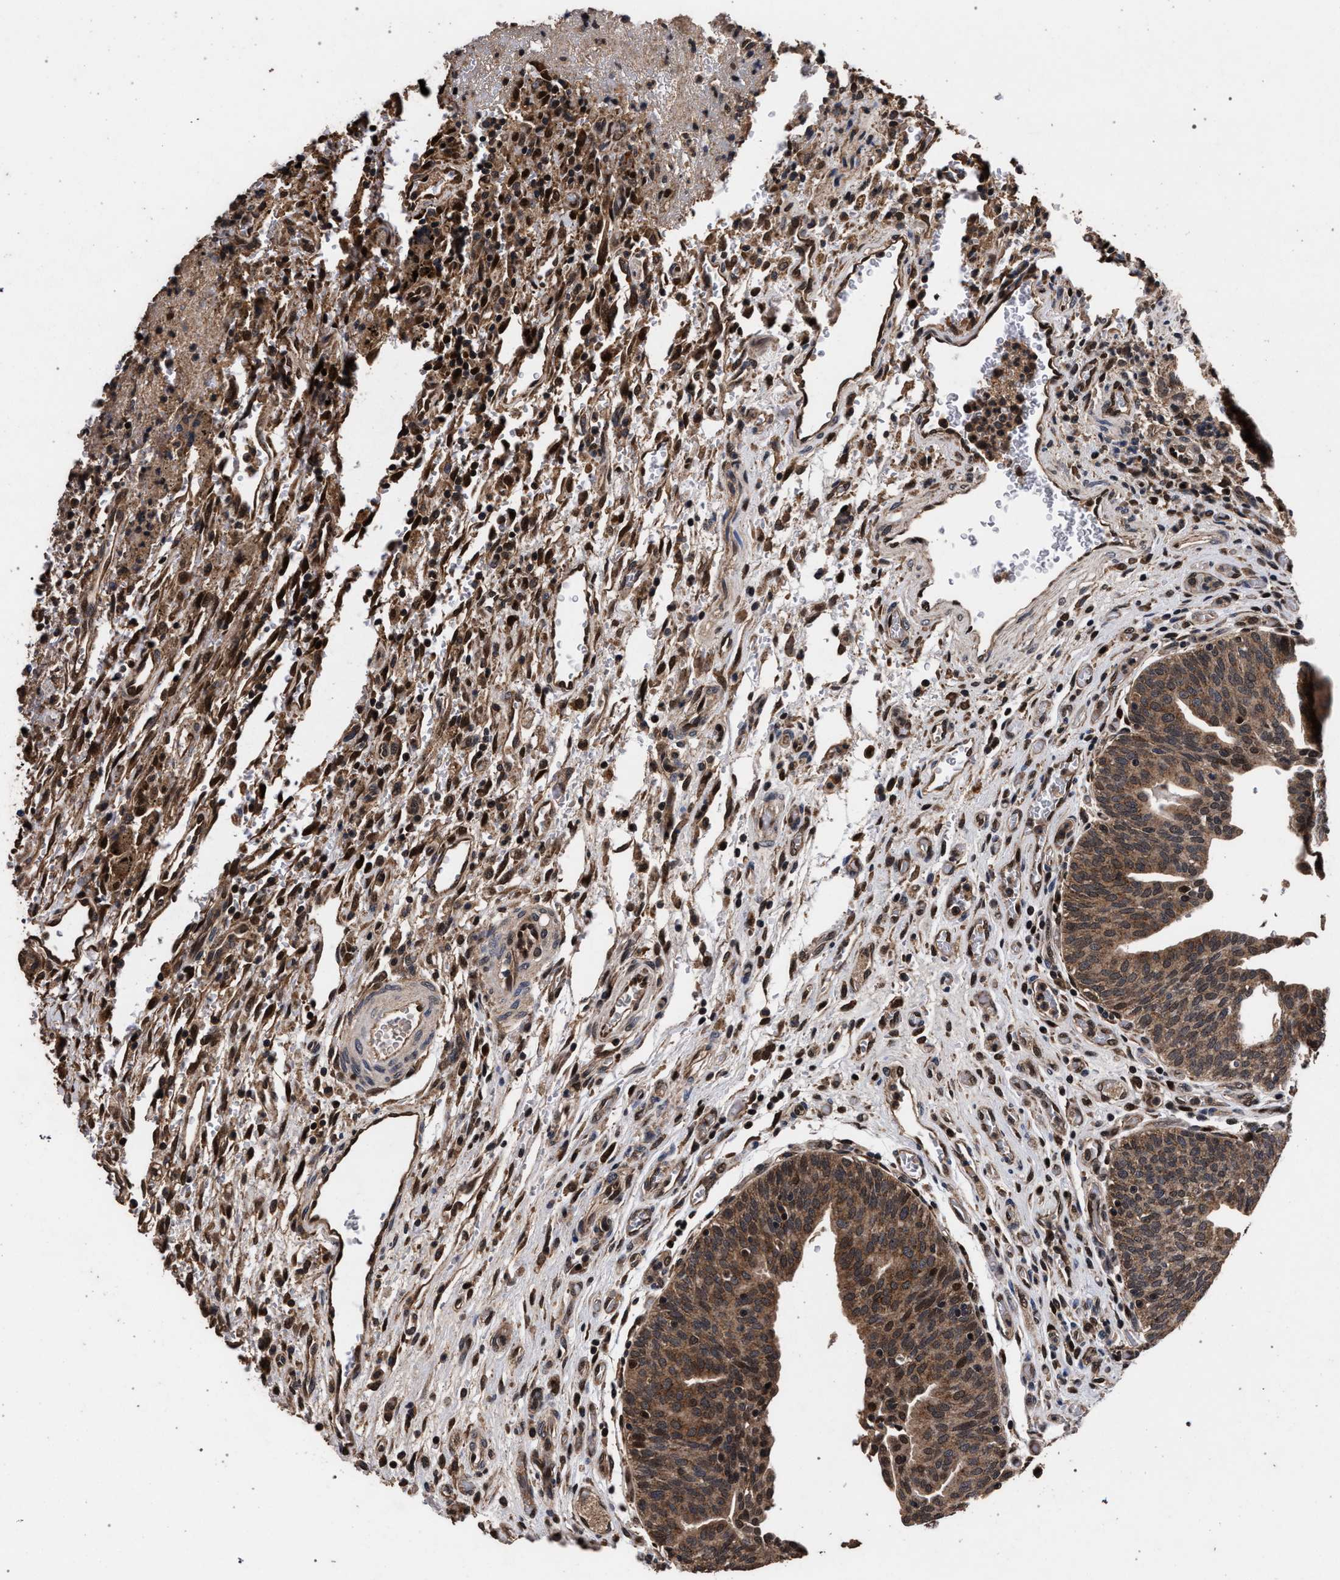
{"staining": {"intensity": "moderate", "quantity": ">75%", "location": "cytoplasmic/membranous,nuclear"}, "tissue": "urothelial cancer", "cell_type": "Tumor cells", "image_type": "cancer", "snomed": [{"axis": "morphology", "description": "Urothelial carcinoma, Low grade"}, {"axis": "morphology", "description": "Urothelial carcinoma, High grade"}, {"axis": "topography", "description": "Urinary bladder"}], "caption": "Low-grade urothelial carcinoma stained with DAB IHC reveals medium levels of moderate cytoplasmic/membranous and nuclear staining in approximately >75% of tumor cells. (IHC, brightfield microscopy, high magnification).", "gene": "ACOX1", "patient": {"sex": "male", "age": 35}}